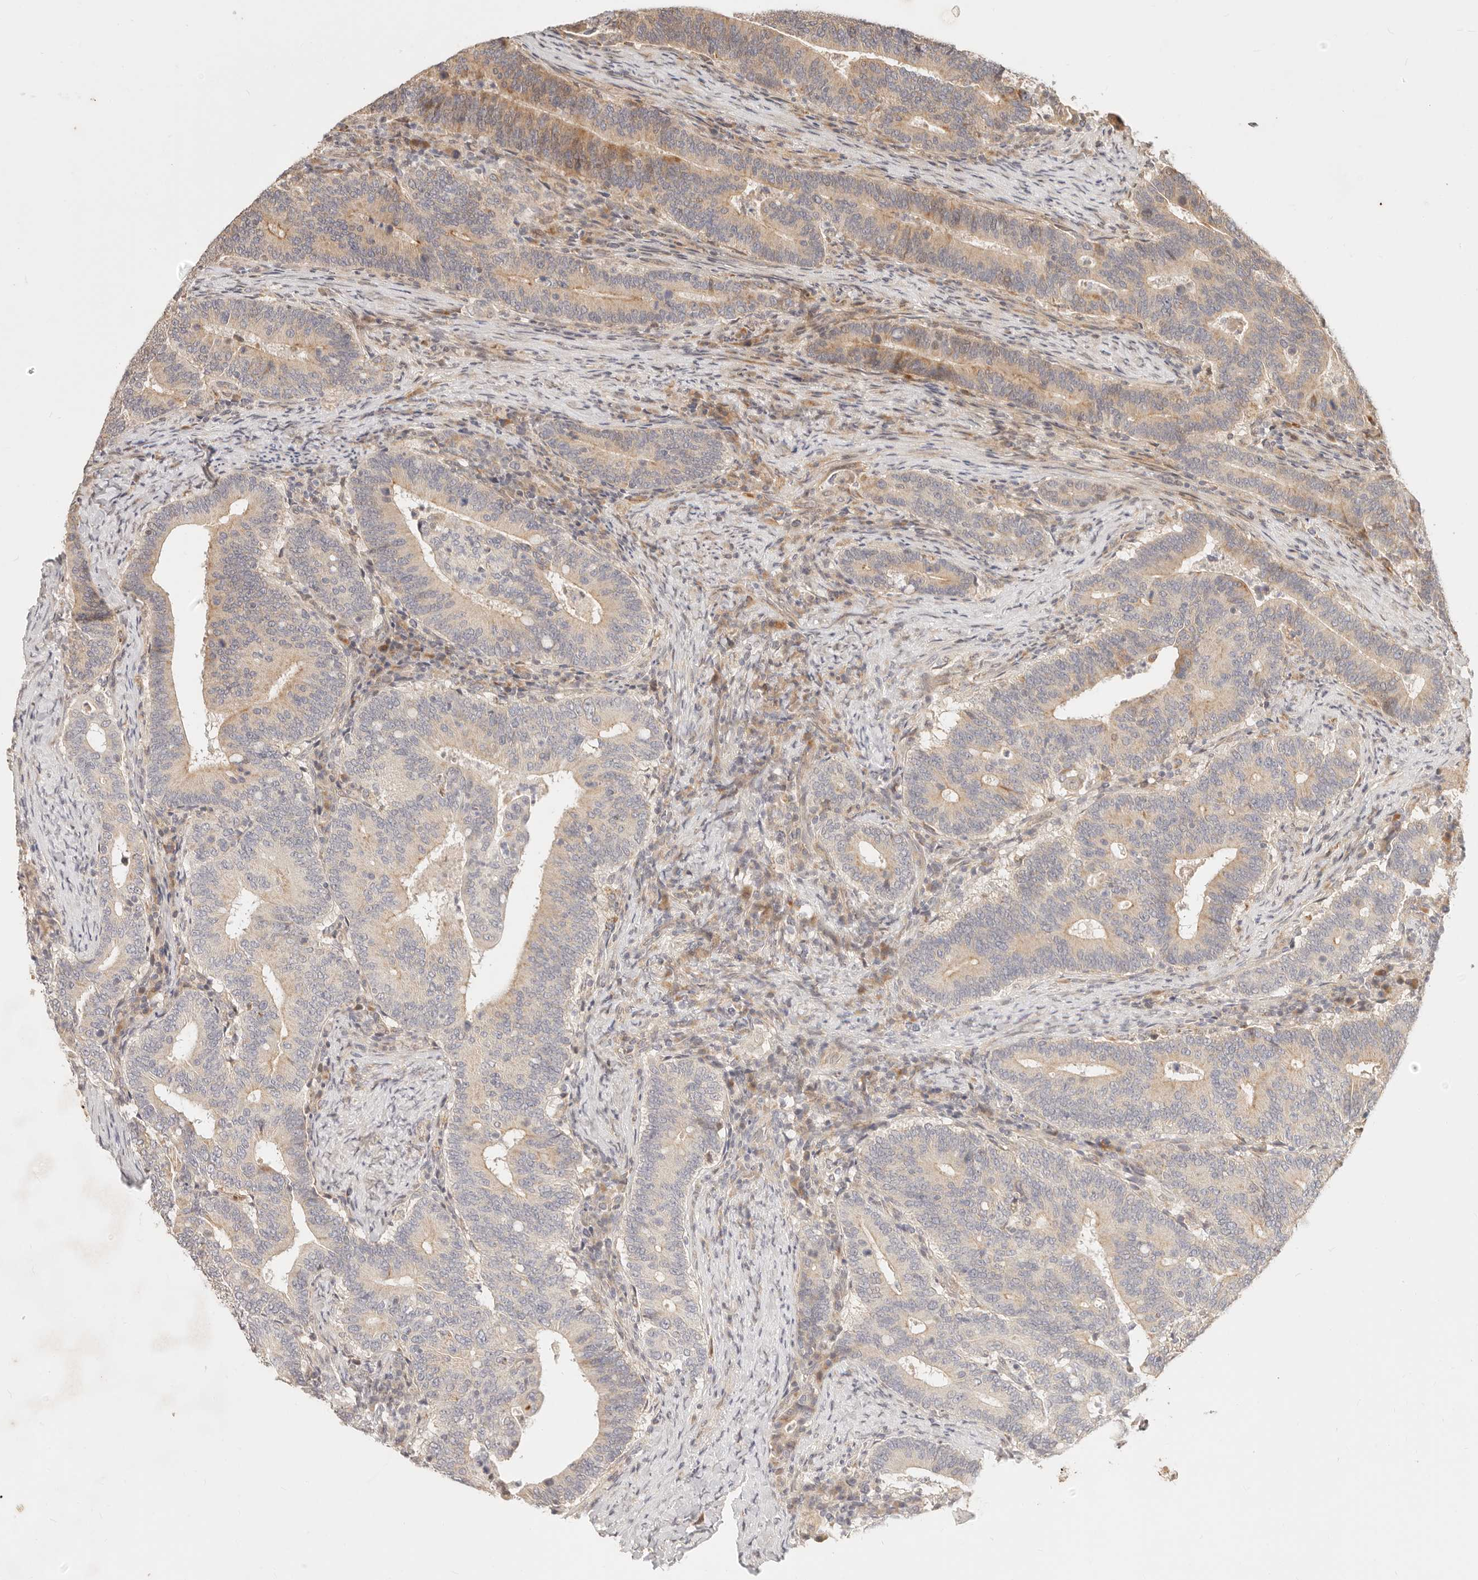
{"staining": {"intensity": "weak", "quantity": ">75%", "location": "cytoplasmic/membranous"}, "tissue": "colorectal cancer", "cell_type": "Tumor cells", "image_type": "cancer", "snomed": [{"axis": "morphology", "description": "Adenocarcinoma, NOS"}, {"axis": "topography", "description": "Colon"}], "caption": "The micrograph reveals a brown stain indicating the presence of a protein in the cytoplasmic/membranous of tumor cells in colorectal adenocarcinoma. The staining was performed using DAB to visualize the protein expression in brown, while the nuclei were stained in blue with hematoxylin (Magnification: 20x).", "gene": "TIMM17A", "patient": {"sex": "female", "age": 66}}